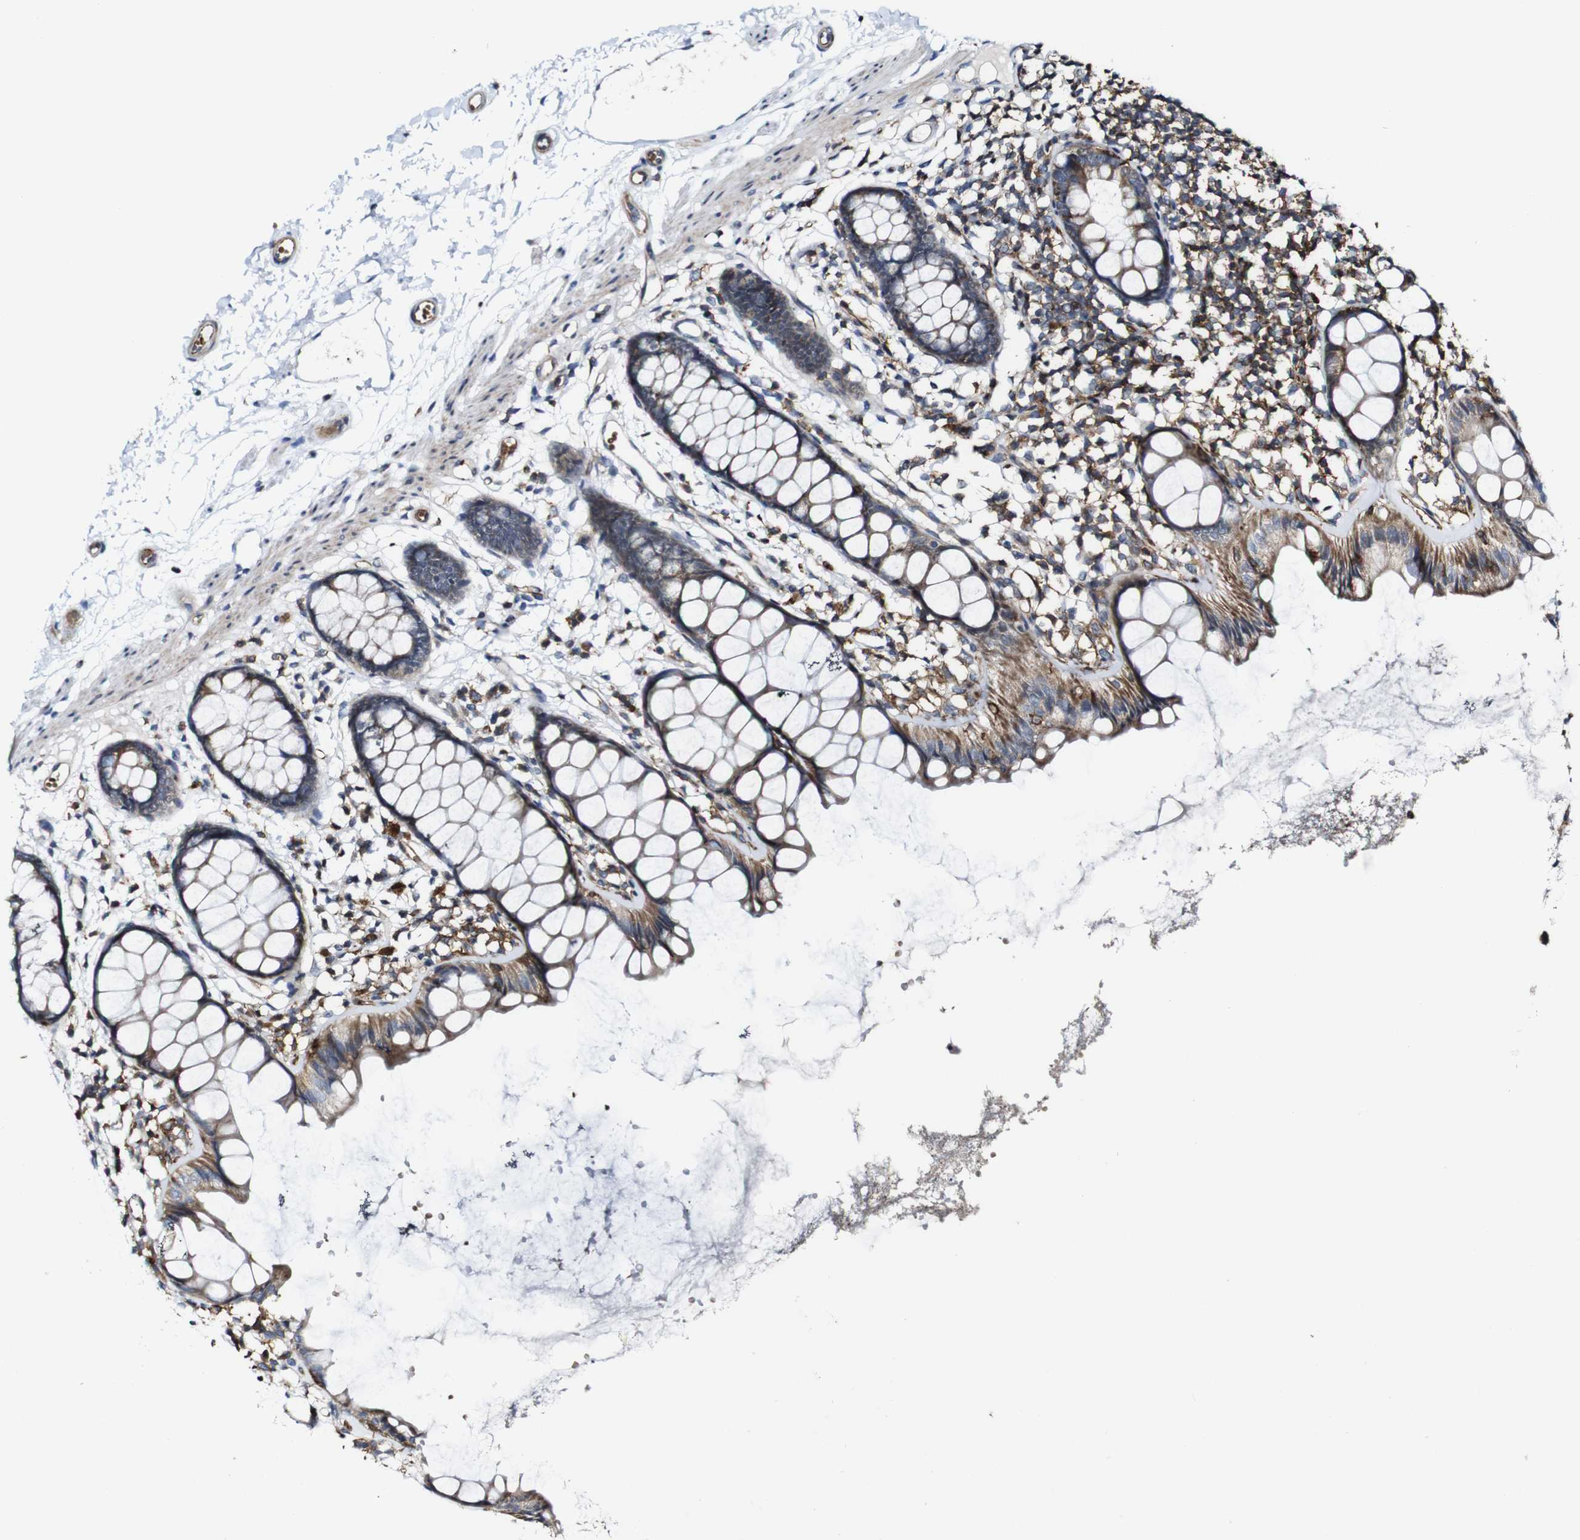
{"staining": {"intensity": "moderate", "quantity": ">75%", "location": "cytoplasmic/membranous"}, "tissue": "rectum", "cell_type": "Glandular cells", "image_type": "normal", "snomed": [{"axis": "morphology", "description": "Normal tissue, NOS"}, {"axis": "topography", "description": "Rectum"}], "caption": "Immunohistochemistry (DAB) staining of normal human rectum displays moderate cytoplasmic/membranous protein expression in about >75% of glandular cells.", "gene": "JAK2", "patient": {"sex": "female", "age": 66}}